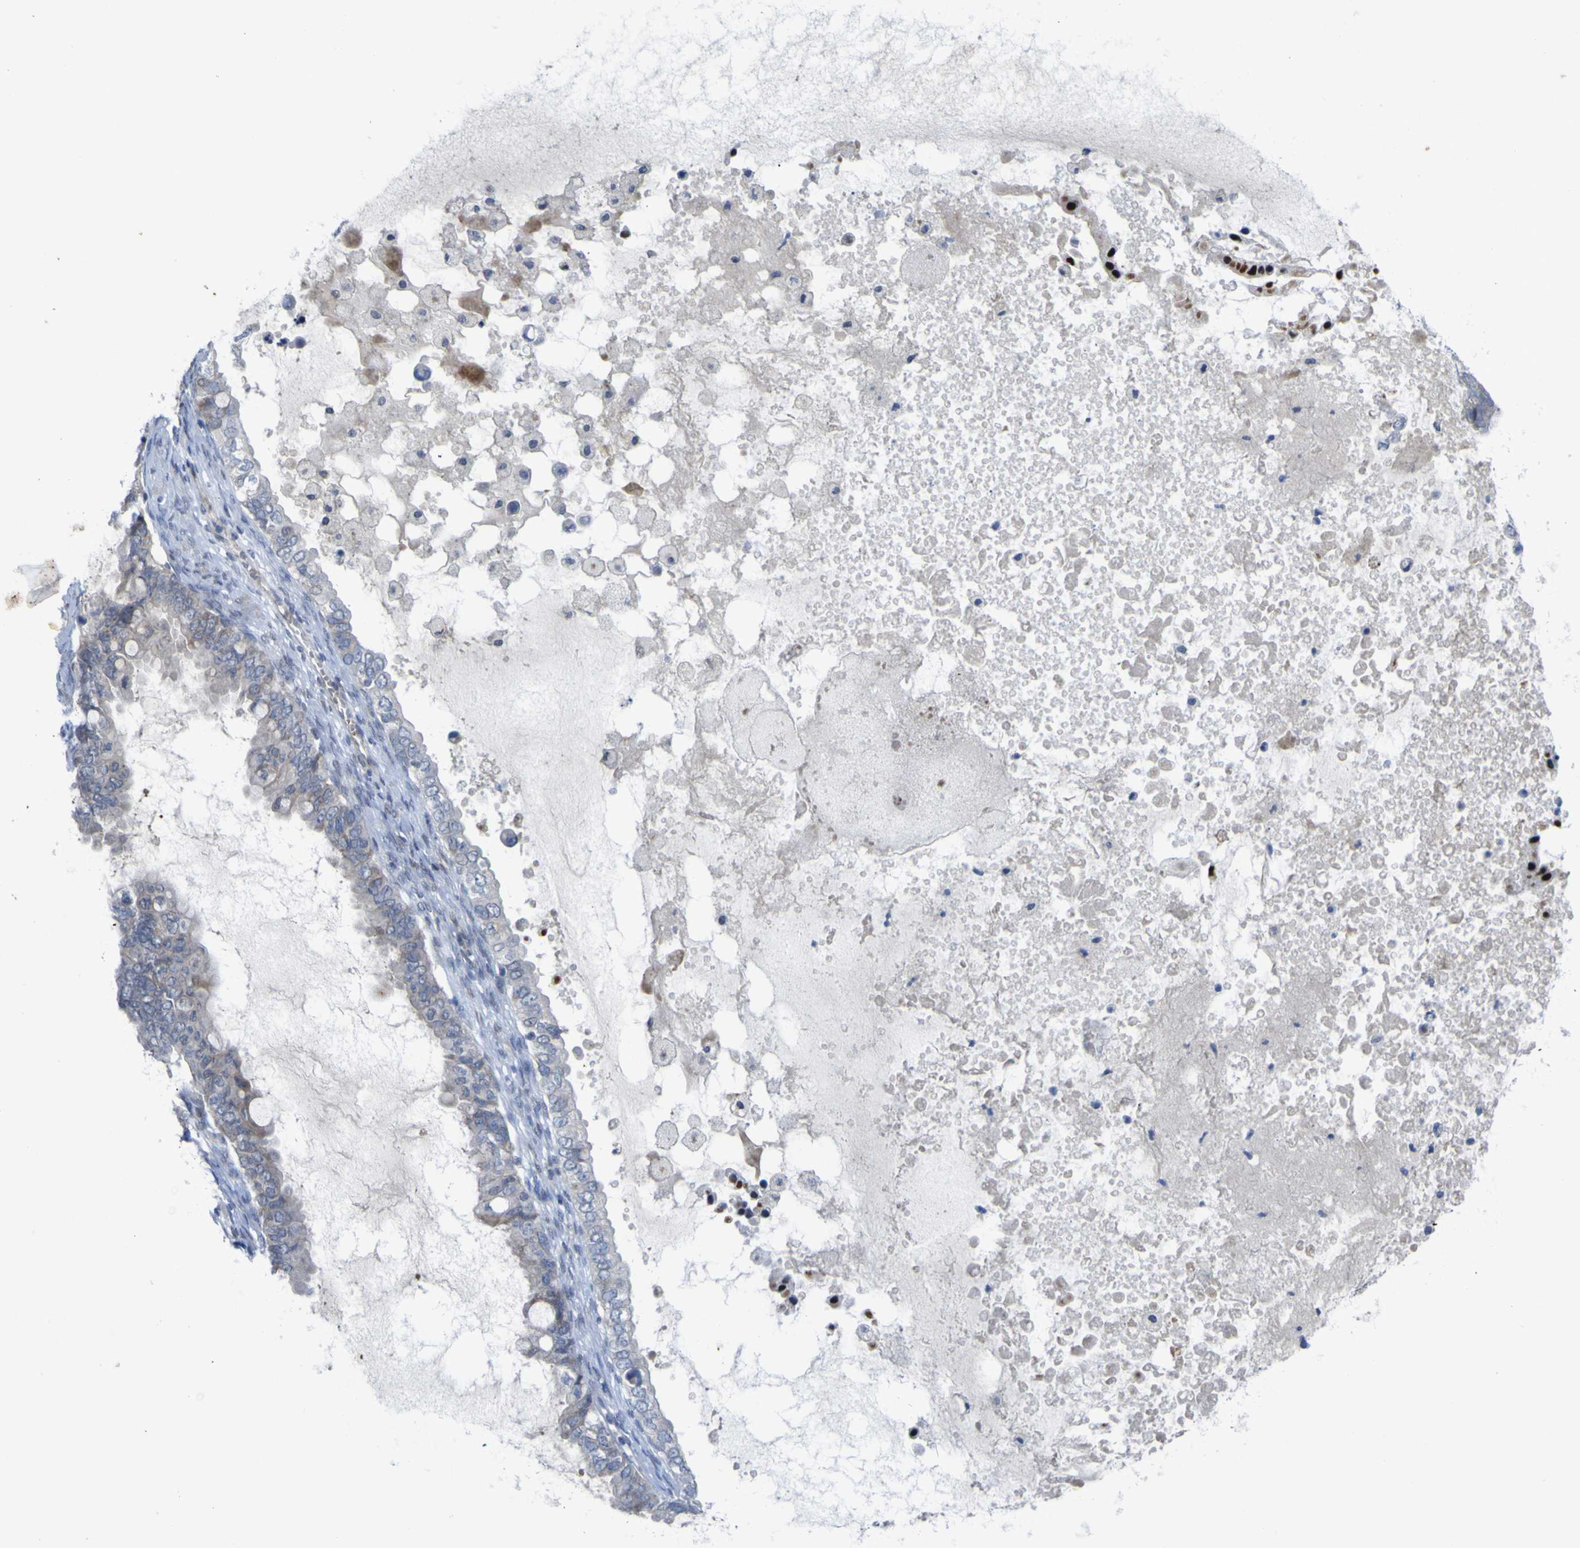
{"staining": {"intensity": "weak", "quantity": "<25%", "location": "cytoplasmic/membranous"}, "tissue": "ovarian cancer", "cell_type": "Tumor cells", "image_type": "cancer", "snomed": [{"axis": "morphology", "description": "Cystadenocarcinoma, mucinous, NOS"}, {"axis": "topography", "description": "Ovary"}], "caption": "This is an IHC photomicrograph of human ovarian mucinous cystadenocarcinoma. There is no staining in tumor cells.", "gene": "NAV1", "patient": {"sex": "female", "age": 80}}